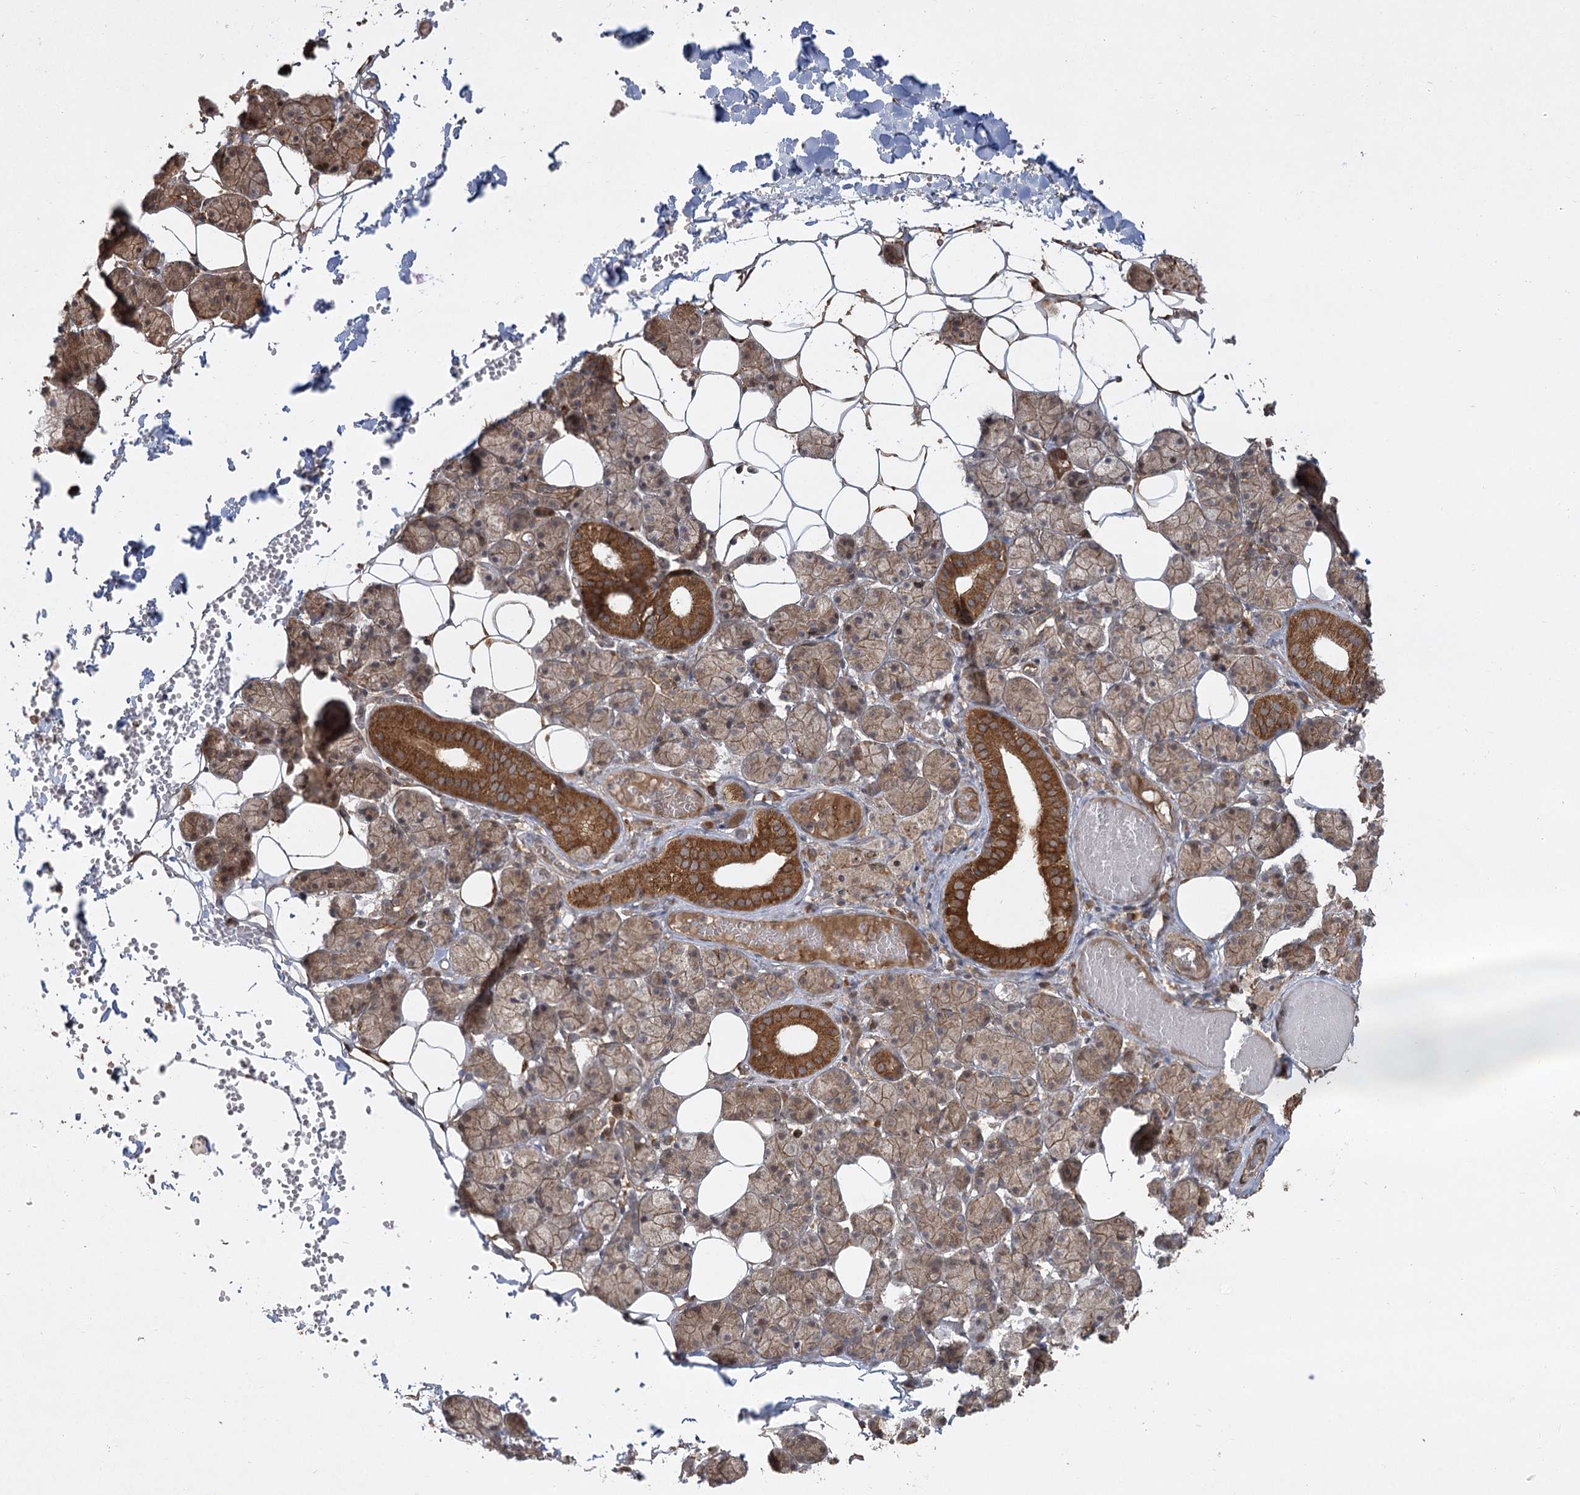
{"staining": {"intensity": "strong", "quantity": "25%-75%", "location": "cytoplasmic/membranous"}, "tissue": "salivary gland", "cell_type": "Glandular cells", "image_type": "normal", "snomed": [{"axis": "morphology", "description": "Normal tissue, NOS"}, {"axis": "topography", "description": "Salivary gland"}], "caption": "The photomicrograph demonstrates immunohistochemical staining of normal salivary gland. There is strong cytoplasmic/membranous expression is present in about 25%-75% of glandular cells.", "gene": "CPLANE1", "patient": {"sex": "female", "age": 33}}